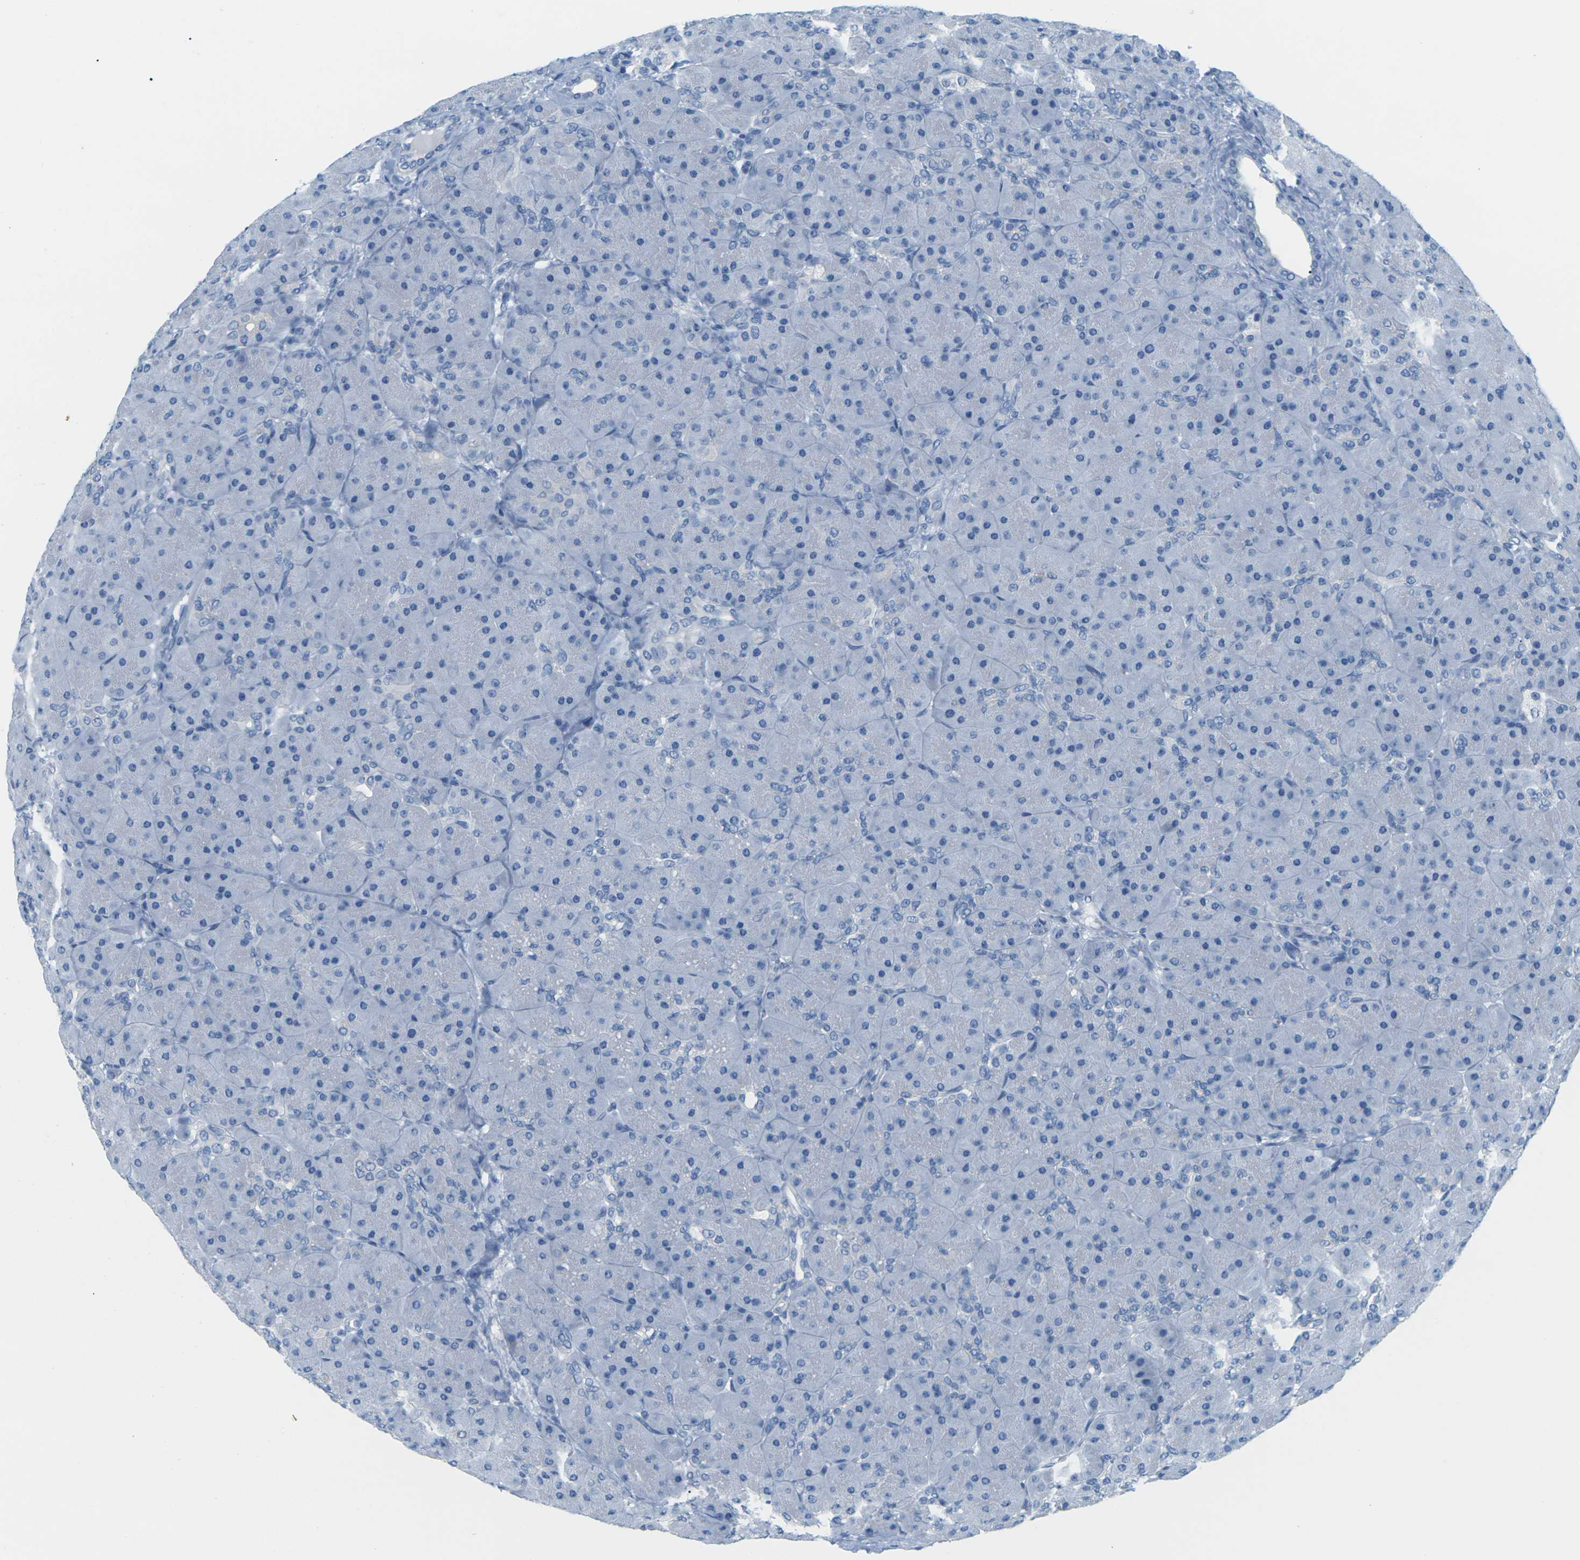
{"staining": {"intensity": "negative", "quantity": "none", "location": "none"}, "tissue": "pancreas", "cell_type": "Exocrine glandular cells", "image_type": "normal", "snomed": [{"axis": "morphology", "description": "Normal tissue, NOS"}, {"axis": "topography", "description": "Pancreas"}], "caption": "High power microscopy histopathology image of an immunohistochemistry (IHC) micrograph of benign pancreas, revealing no significant expression in exocrine glandular cells.", "gene": "SLC12A1", "patient": {"sex": "male", "age": 66}}